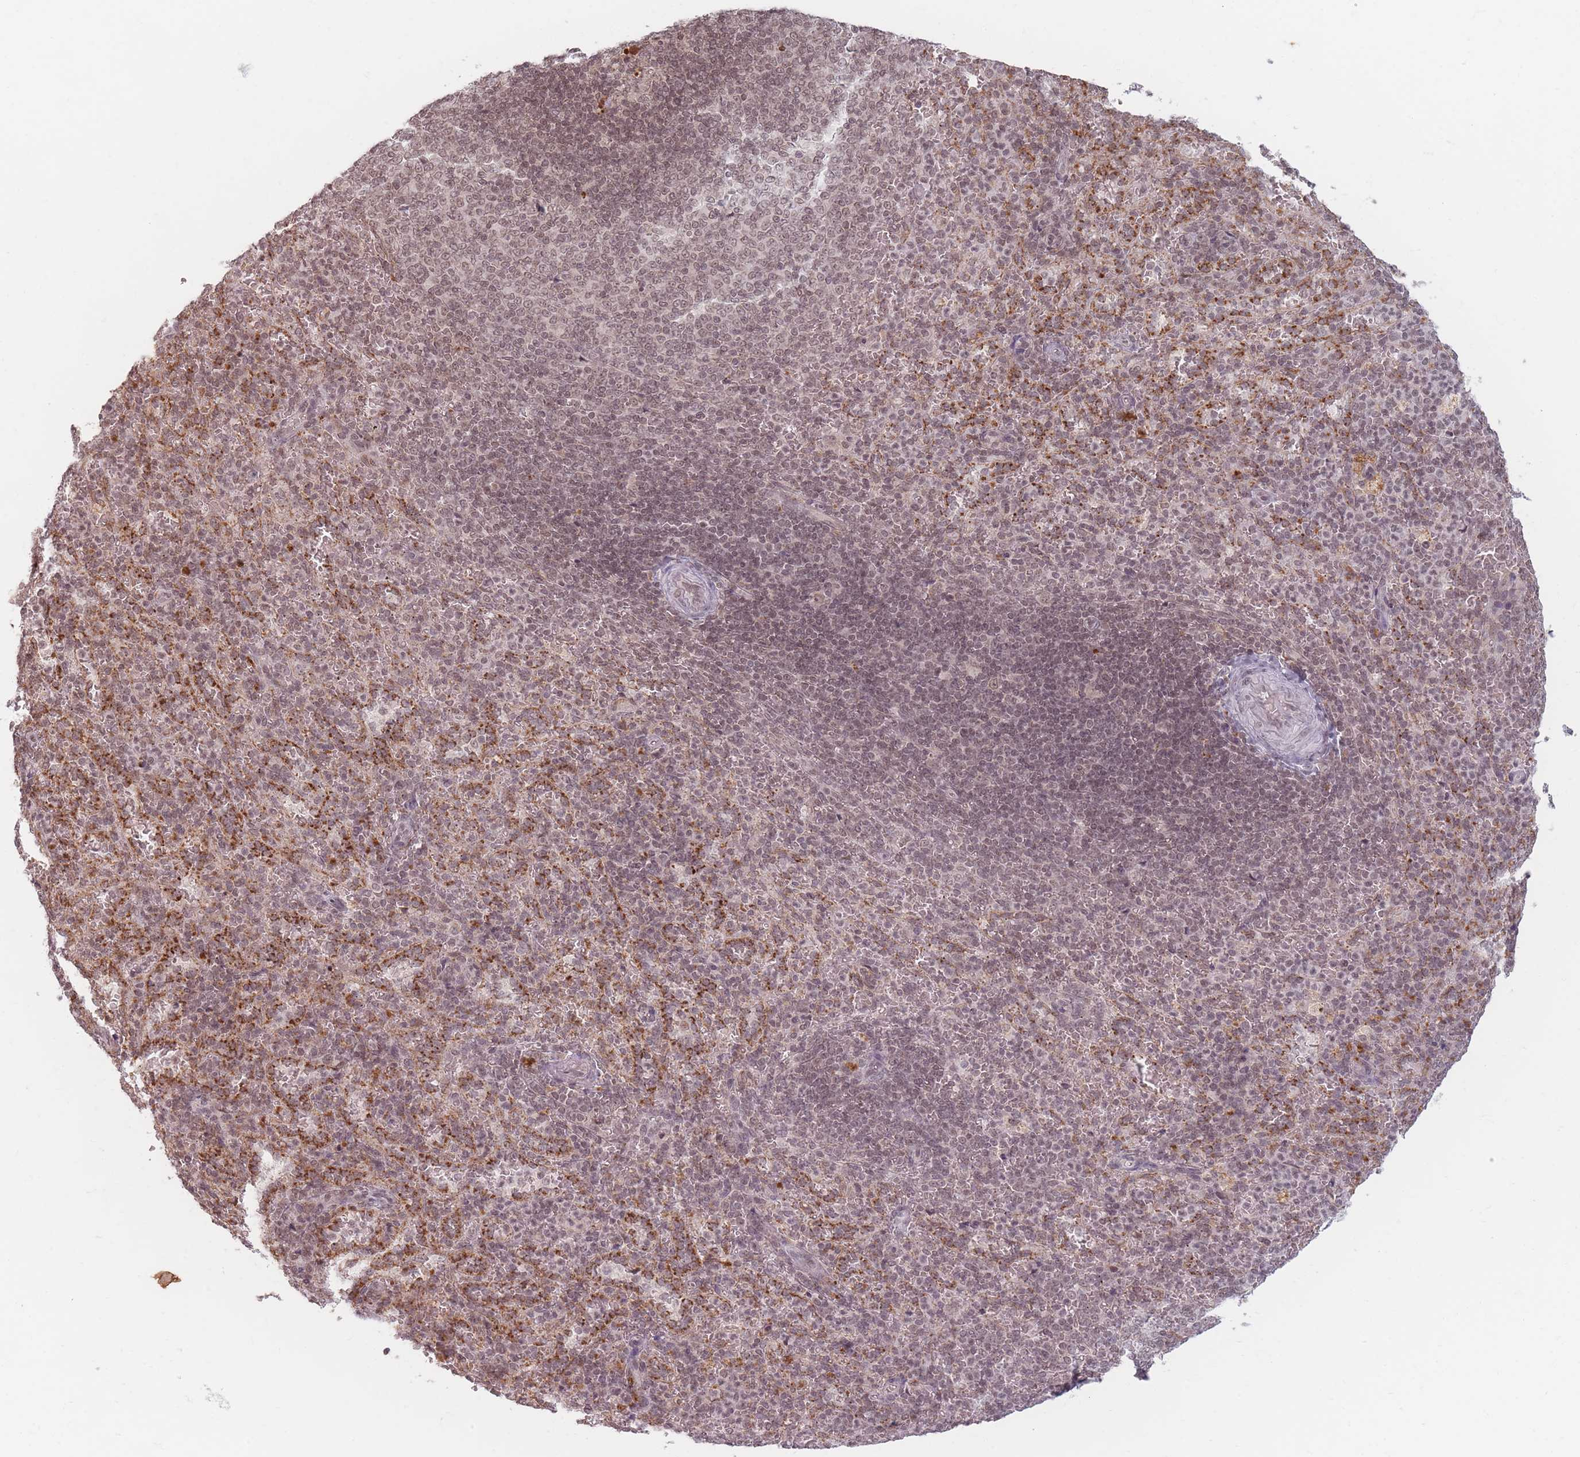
{"staining": {"intensity": "weak", "quantity": "25%-75%", "location": "nuclear"}, "tissue": "spleen", "cell_type": "Cells in red pulp", "image_type": "normal", "snomed": [{"axis": "morphology", "description": "Normal tissue, NOS"}, {"axis": "topography", "description": "Spleen"}], "caption": "Spleen stained for a protein (brown) reveals weak nuclear positive staining in about 25%-75% of cells in red pulp.", "gene": "SPATA45", "patient": {"sex": "female", "age": 21}}